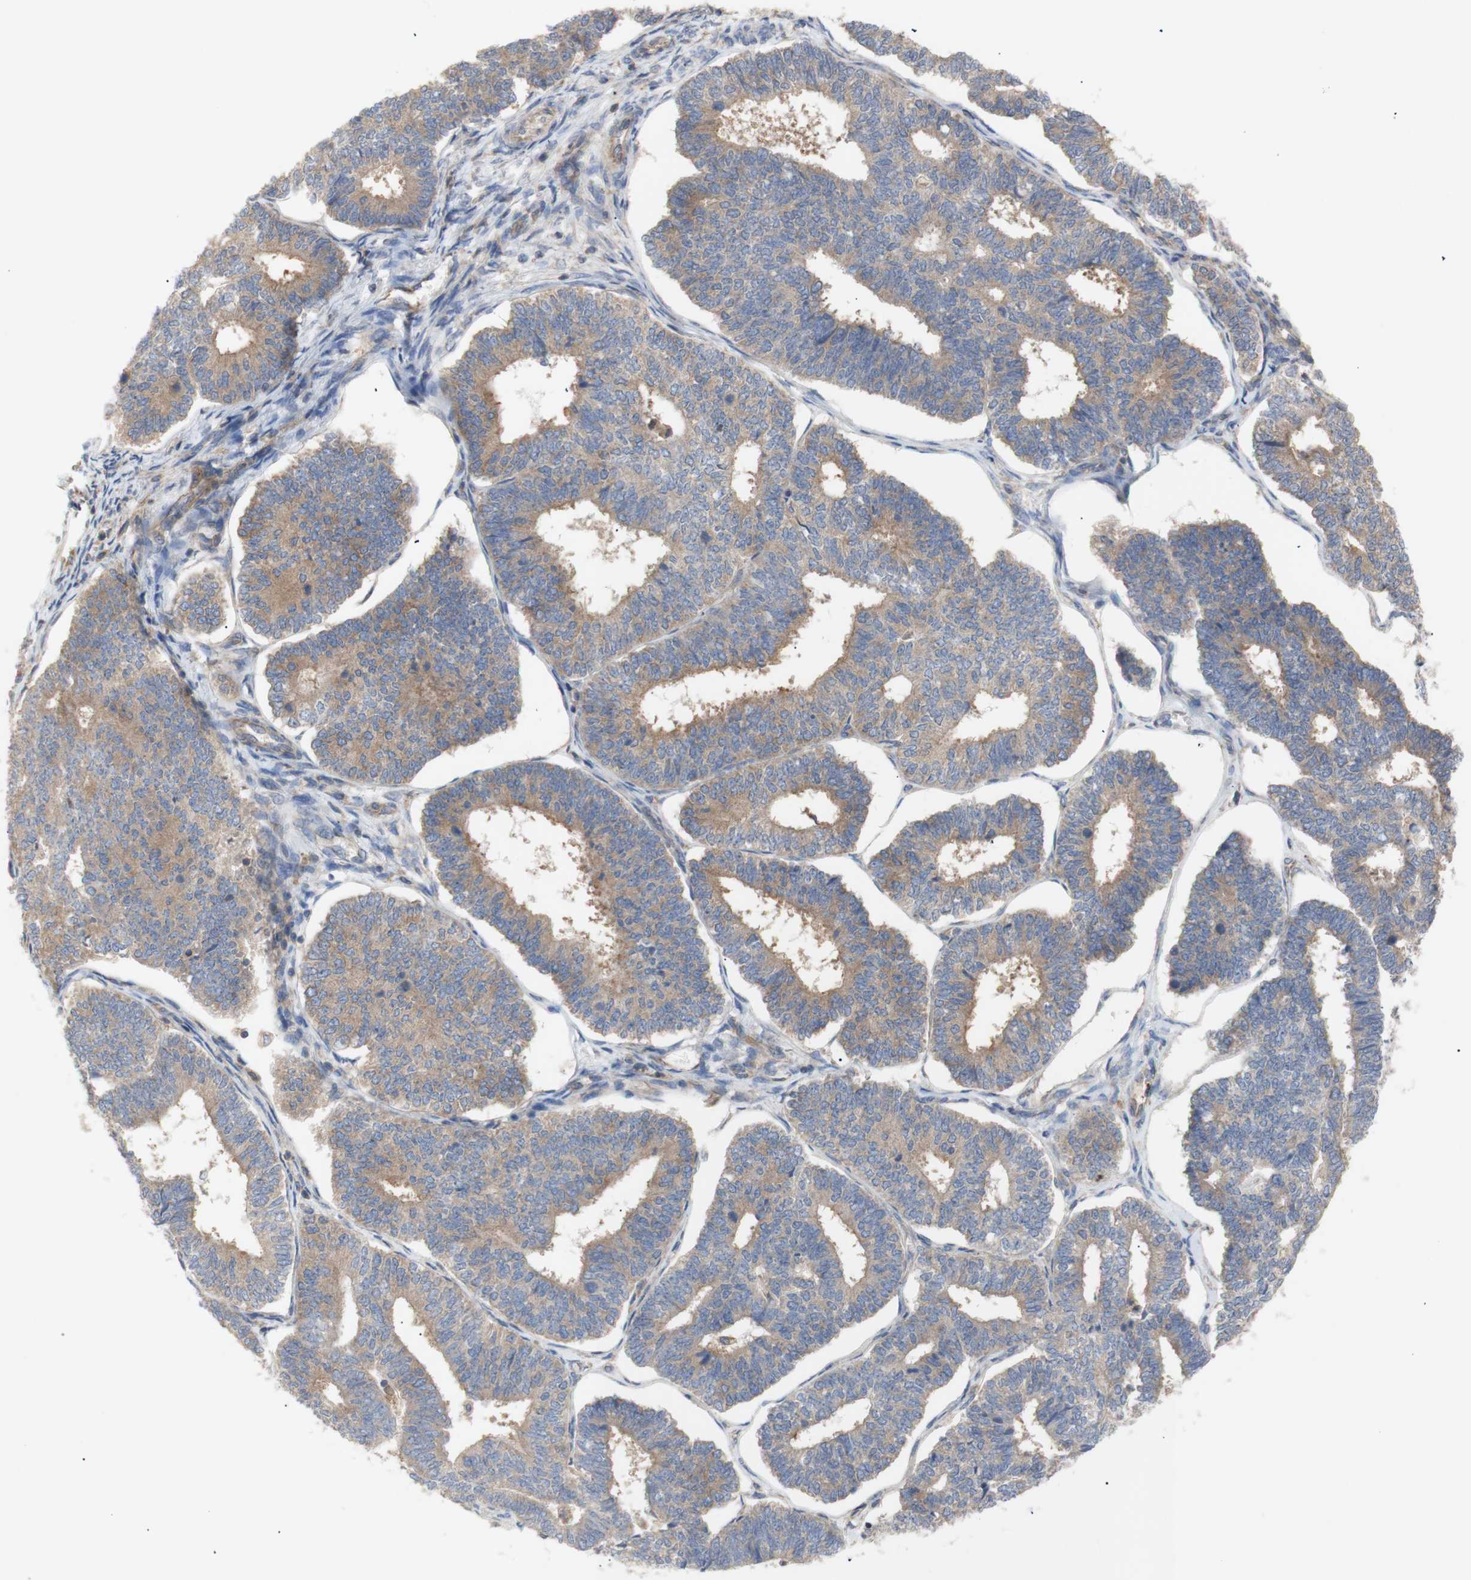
{"staining": {"intensity": "moderate", "quantity": ">75%", "location": "cytoplasmic/membranous"}, "tissue": "endometrial cancer", "cell_type": "Tumor cells", "image_type": "cancer", "snomed": [{"axis": "morphology", "description": "Adenocarcinoma, NOS"}, {"axis": "topography", "description": "Endometrium"}], "caption": "Adenocarcinoma (endometrial) stained with immunohistochemistry shows moderate cytoplasmic/membranous positivity in approximately >75% of tumor cells.", "gene": "IKBKG", "patient": {"sex": "female", "age": 70}}